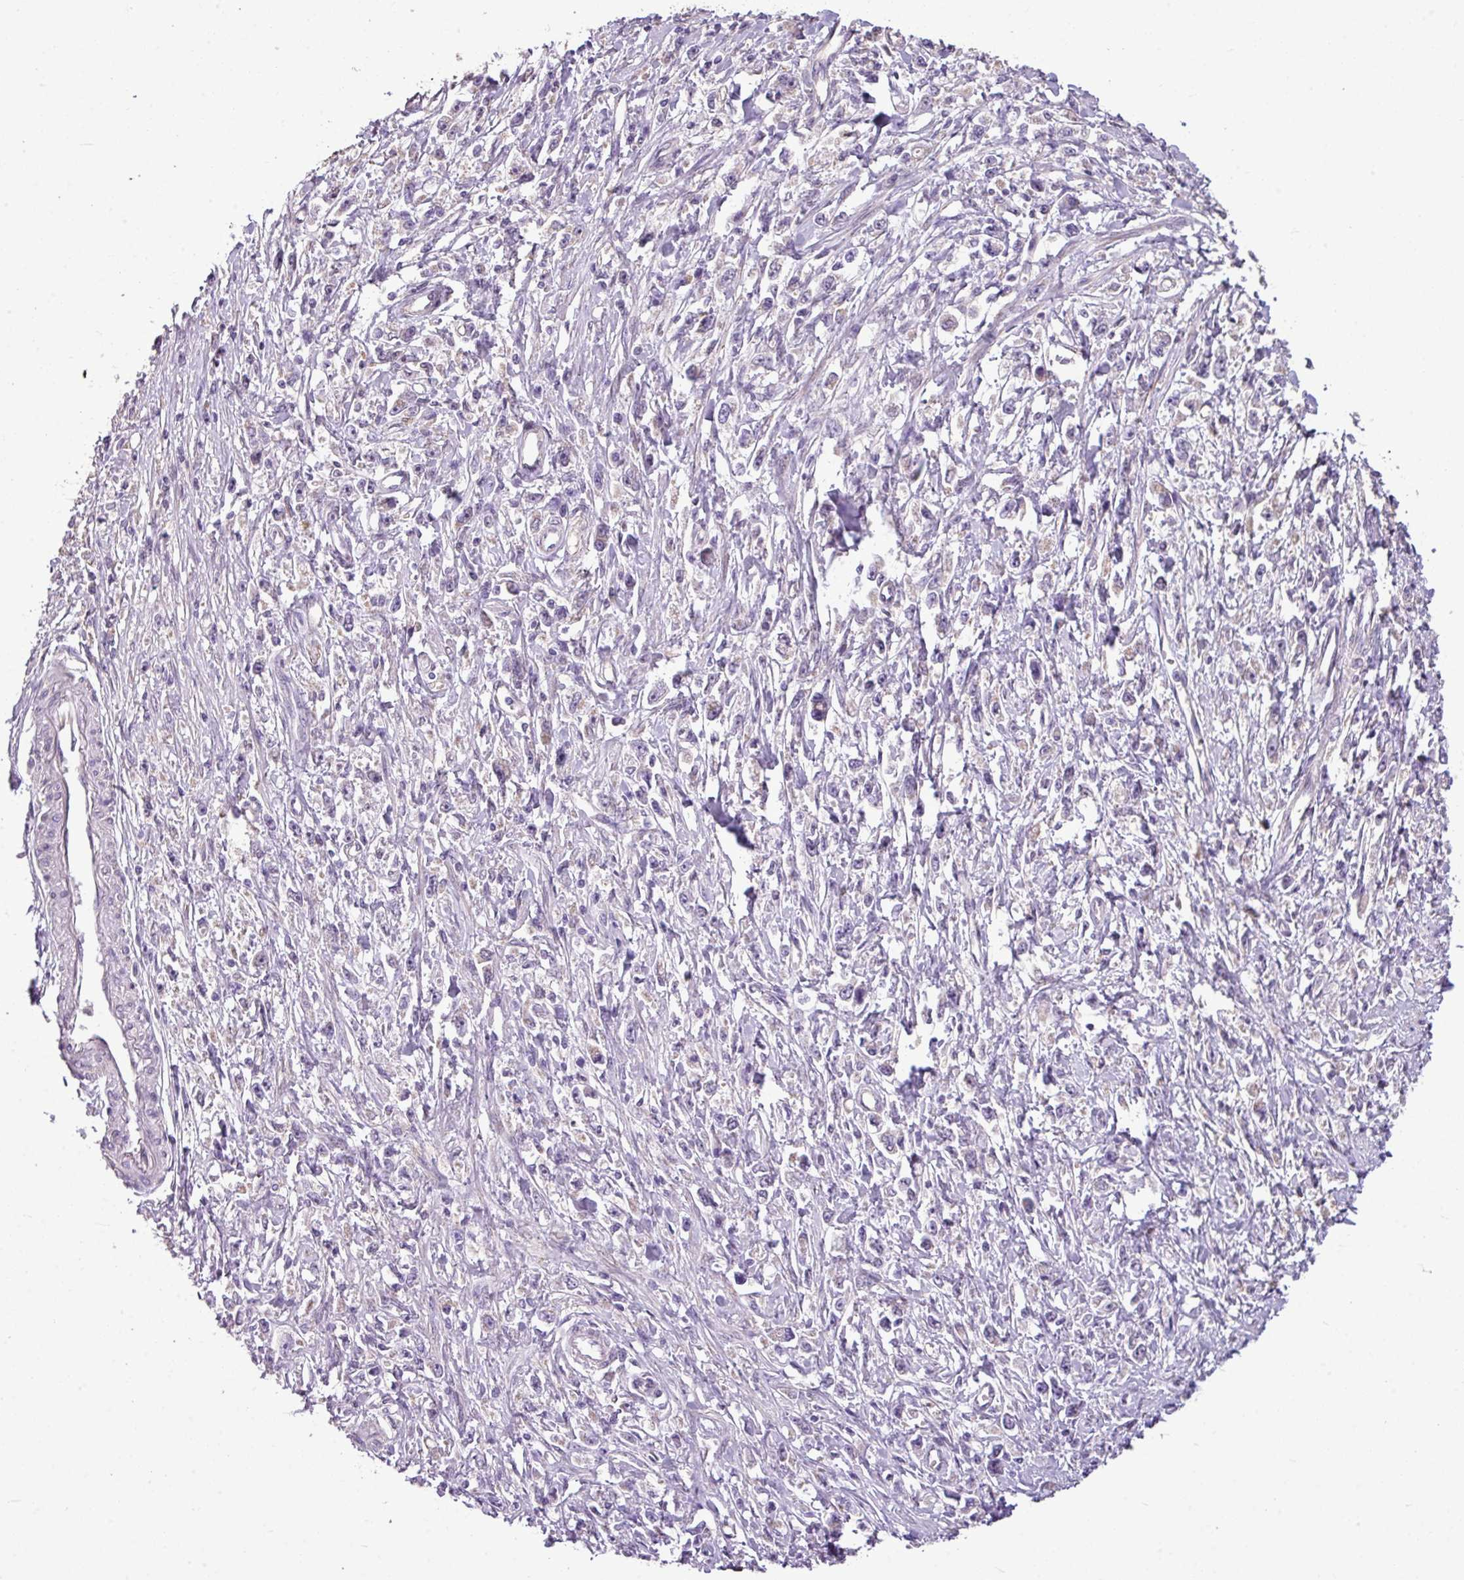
{"staining": {"intensity": "negative", "quantity": "none", "location": "none"}, "tissue": "stomach cancer", "cell_type": "Tumor cells", "image_type": "cancer", "snomed": [{"axis": "morphology", "description": "Adenocarcinoma, NOS"}, {"axis": "topography", "description": "Stomach"}], "caption": "Image shows no protein positivity in tumor cells of stomach cancer tissue.", "gene": "ALDH2", "patient": {"sex": "female", "age": 59}}